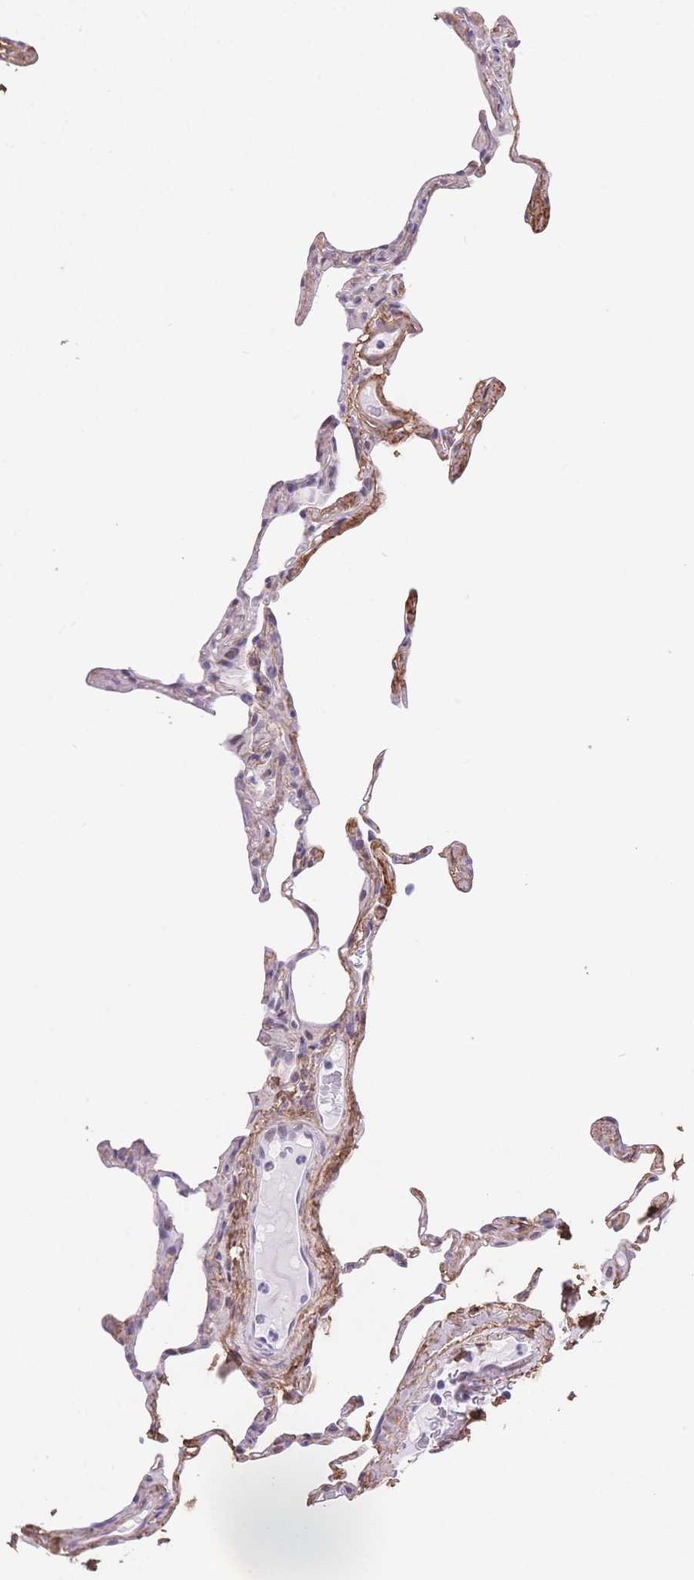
{"staining": {"intensity": "negative", "quantity": "none", "location": "none"}, "tissue": "lung", "cell_type": "Alveolar cells", "image_type": "normal", "snomed": [{"axis": "morphology", "description": "Normal tissue, NOS"}, {"axis": "topography", "description": "Lung"}], "caption": "This is a histopathology image of immunohistochemistry (IHC) staining of benign lung, which shows no positivity in alveolar cells. (Brightfield microscopy of DAB immunohistochemistry (IHC) at high magnification).", "gene": "PDZD2", "patient": {"sex": "male", "age": 65}}